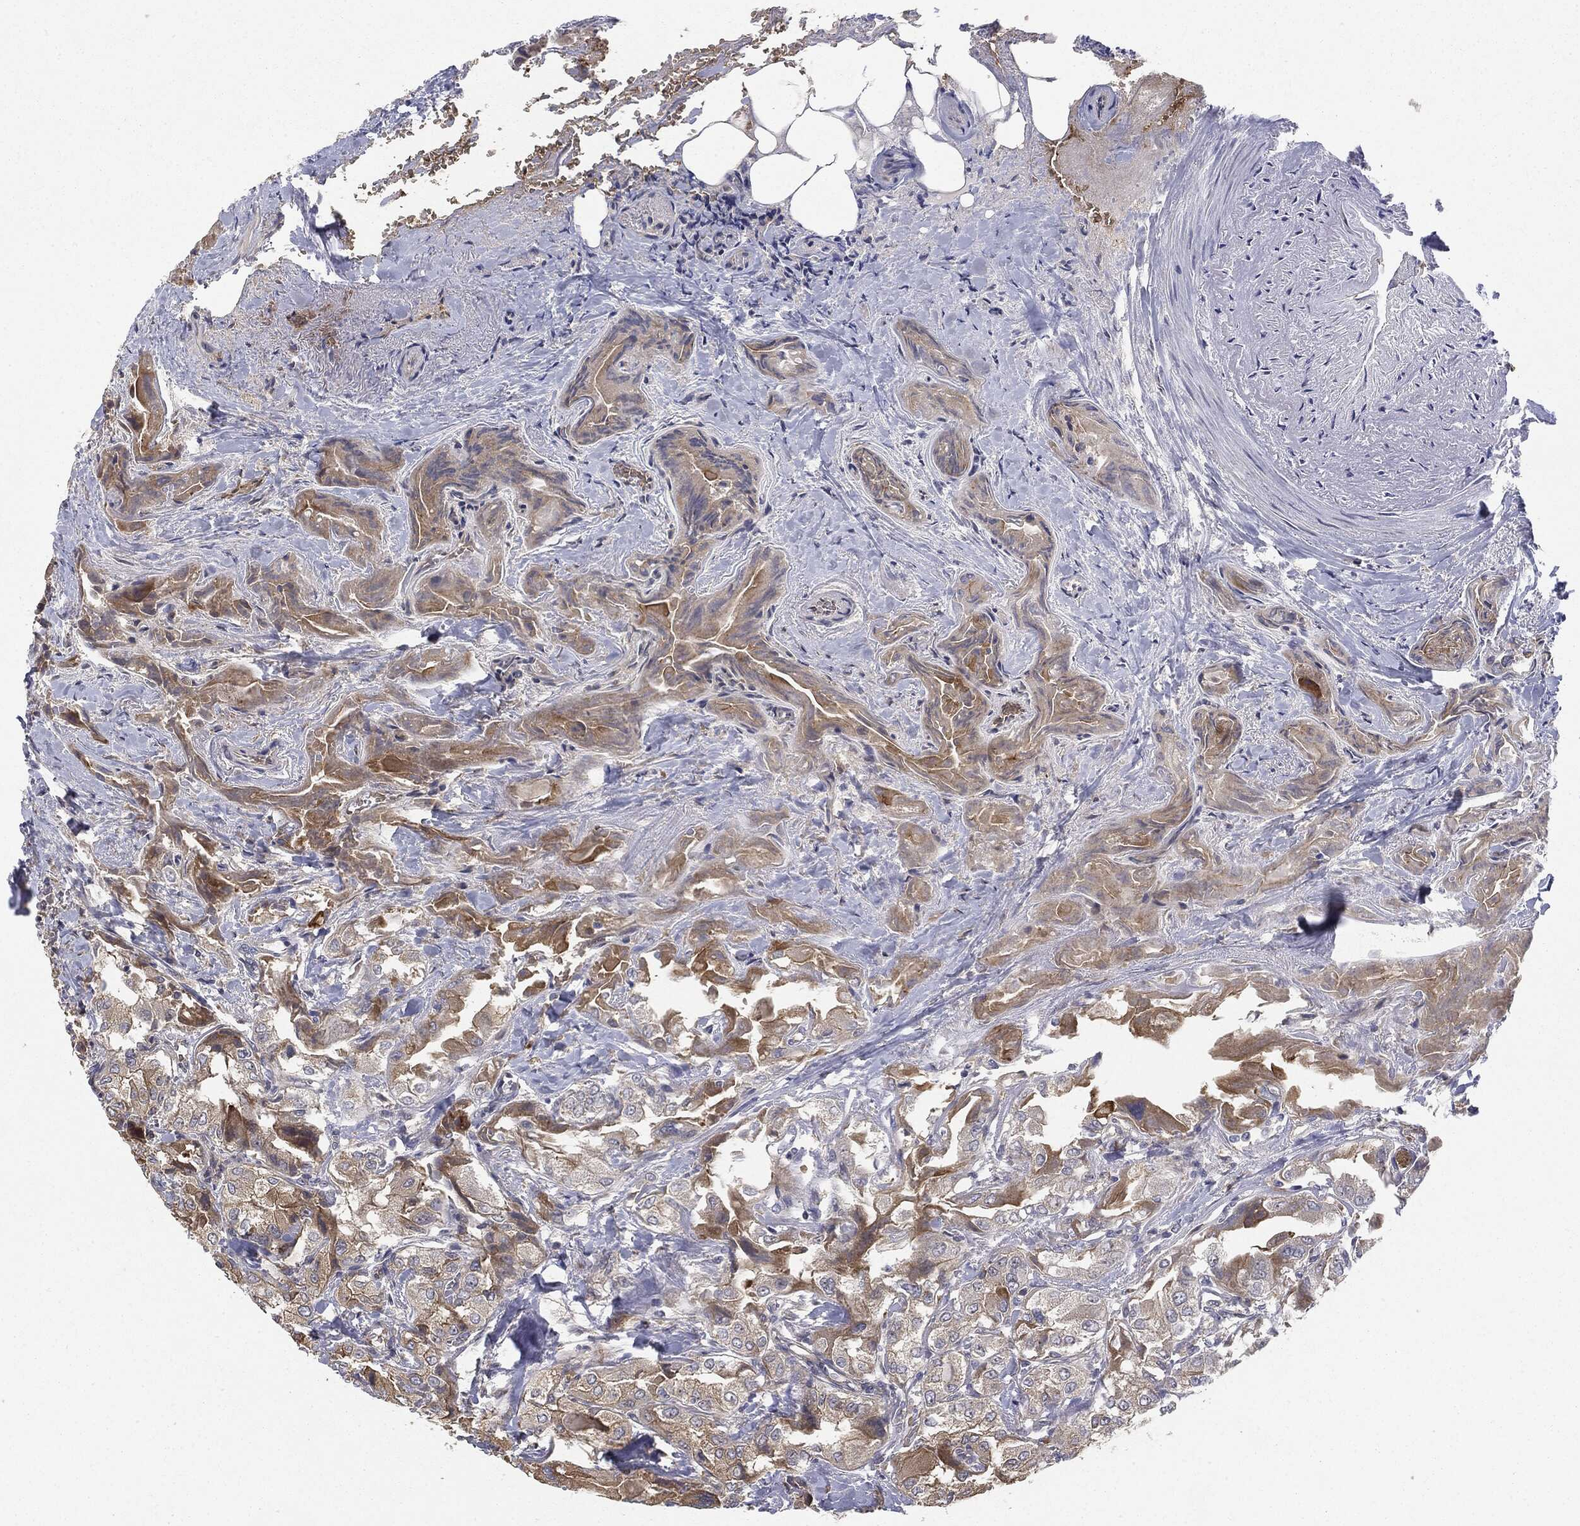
{"staining": {"intensity": "moderate", "quantity": ">75%", "location": "cytoplasmic/membranous"}, "tissue": "thyroid cancer", "cell_type": "Tumor cells", "image_type": "cancer", "snomed": [{"axis": "morphology", "description": "Normal tissue, NOS"}, {"axis": "morphology", "description": "Papillary adenocarcinoma, NOS"}, {"axis": "topography", "description": "Thyroid gland"}], "caption": "High-magnification brightfield microscopy of thyroid cancer (papillary adenocarcinoma) stained with DAB (3,3'-diaminobenzidine) (brown) and counterstained with hematoxylin (blue). tumor cells exhibit moderate cytoplasmic/membranous expression is present in approximately>75% of cells.", "gene": "EIF2AK2", "patient": {"sex": "female", "age": 66}}